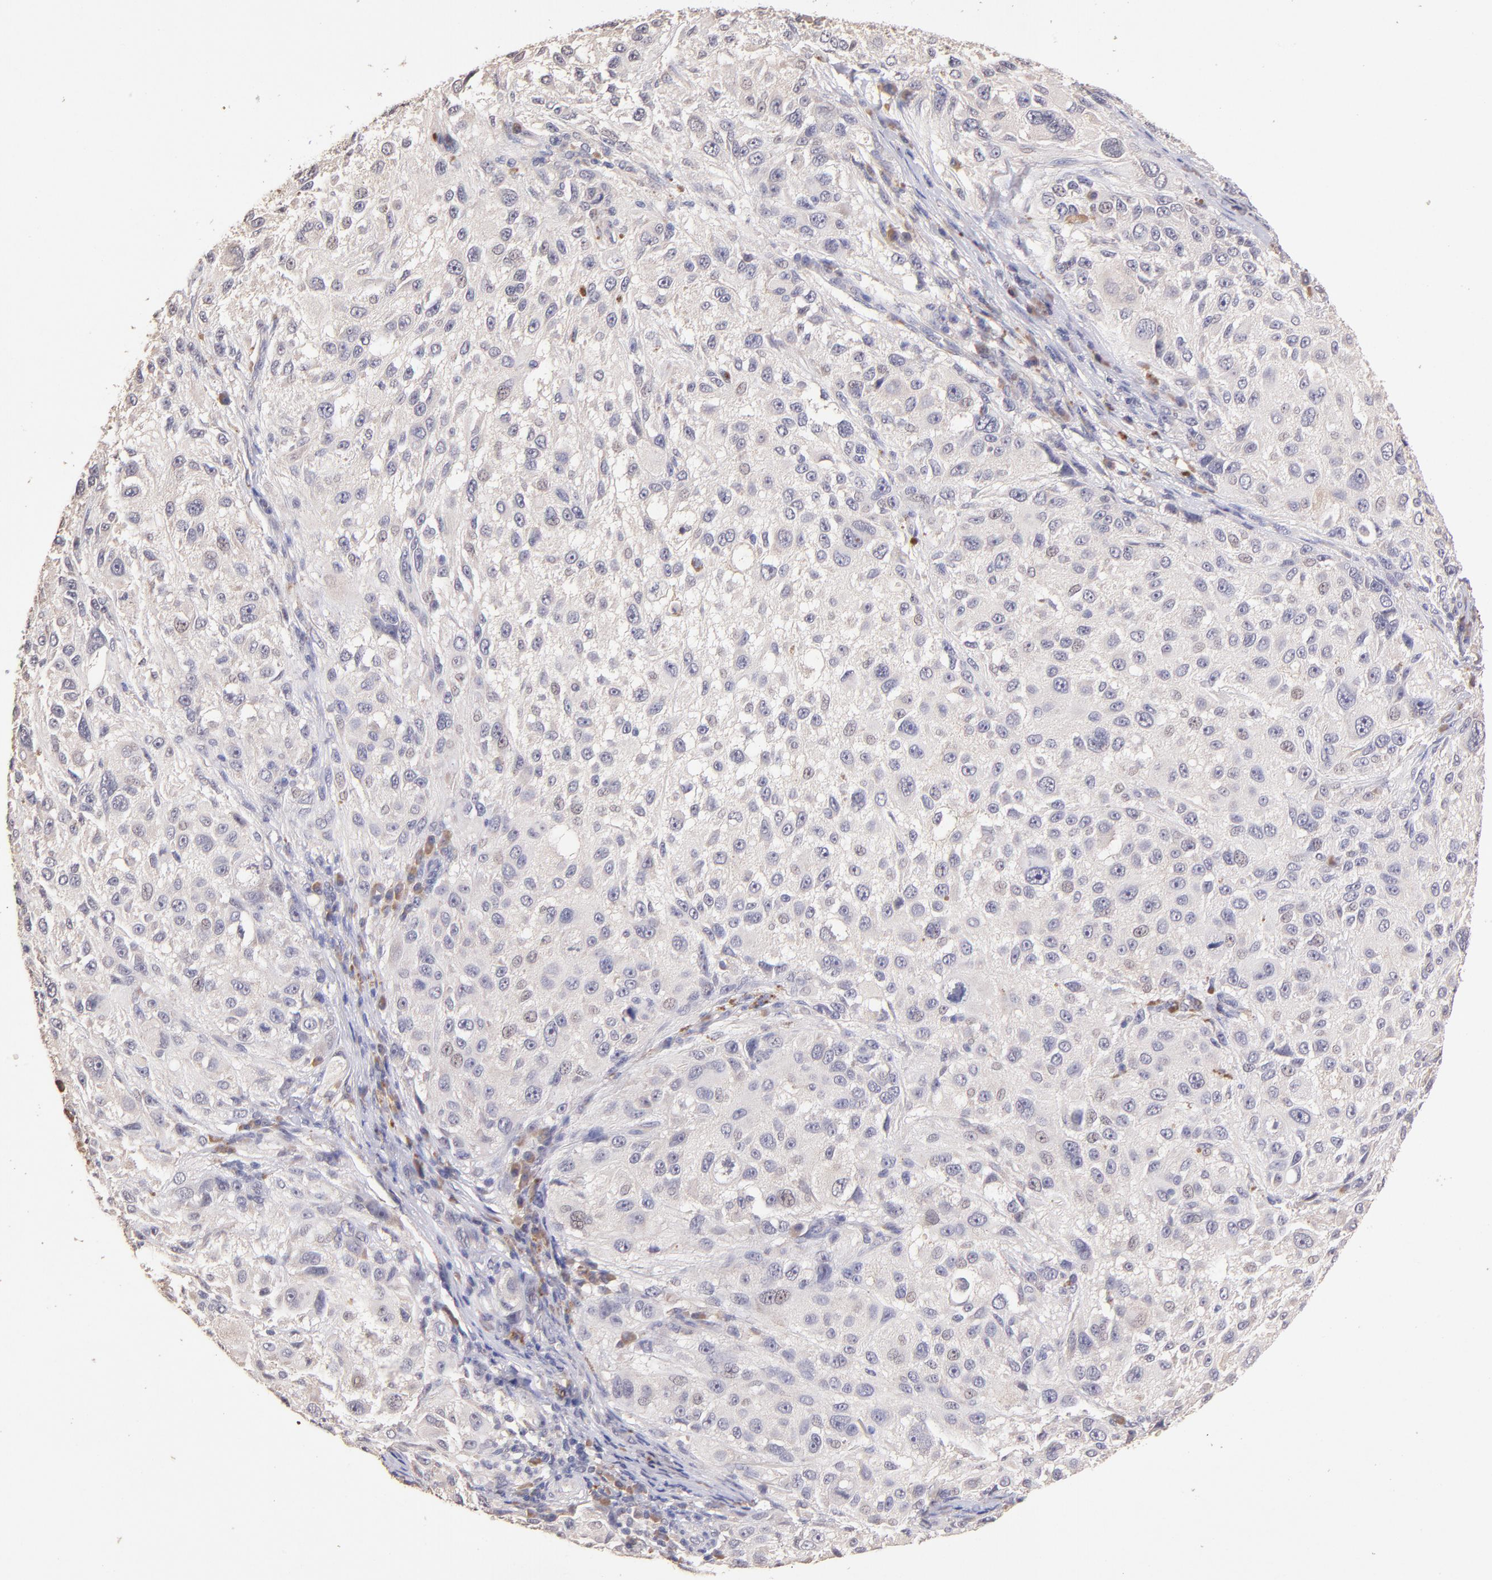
{"staining": {"intensity": "negative", "quantity": "none", "location": "none"}, "tissue": "melanoma", "cell_type": "Tumor cells", "image_type": "cancer", "snomed": [{"axis": "morphology", "description": "Necrosis, NOS"}, {"axis": "morphology", "description": "Malignant melanoma, NOS"}, {"axis": "topography", "description": "Skin"}], "caption": "An immunohistochemistry histopathology image of melanoma is shown. There is no staining in tumor cells of melanoma.", "gene": "RNASEL", "patient": {"sex": "female", "age": 87}}